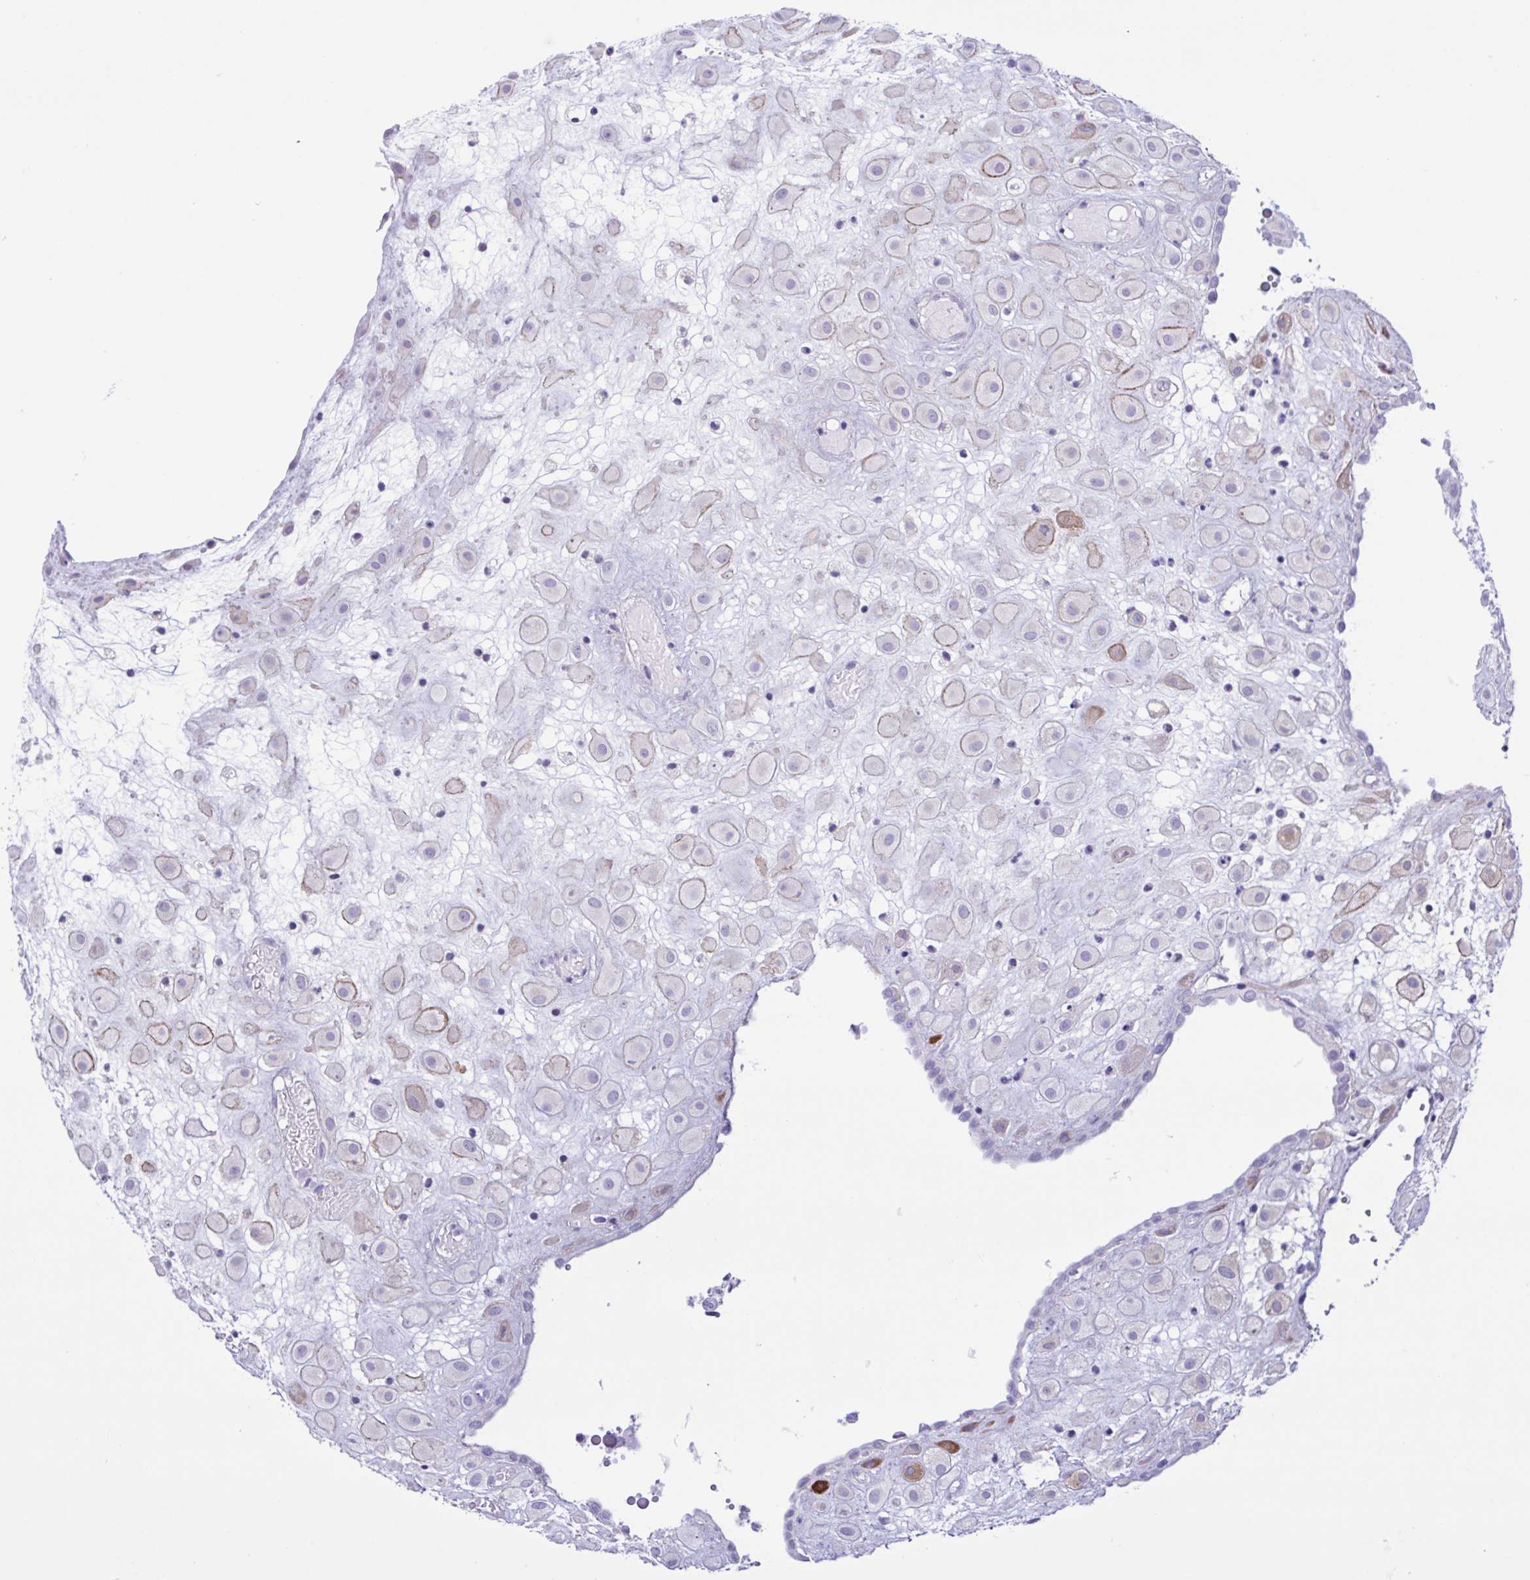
{"staining": {"intensity": "moderate", "quantity": "<25%", "location": "cytoplasmic/membranous"}, "tissue": "placenta", "cell_type": "Decidual cells", "image_type": "normal", "snomed": [{"axis": "morphology", "description": "Normal tissue, NOS"}, {"axis": "topography", "description": "Placenta"}], "caption": "Immunohistochemical staining of benign human placenta displays <25% levels of moderate cytoplasmic/membranous protein staining in about <25% of decidual cells.", "gene": "SREBF1", "patient": {"sex": "female", "age": 24}}